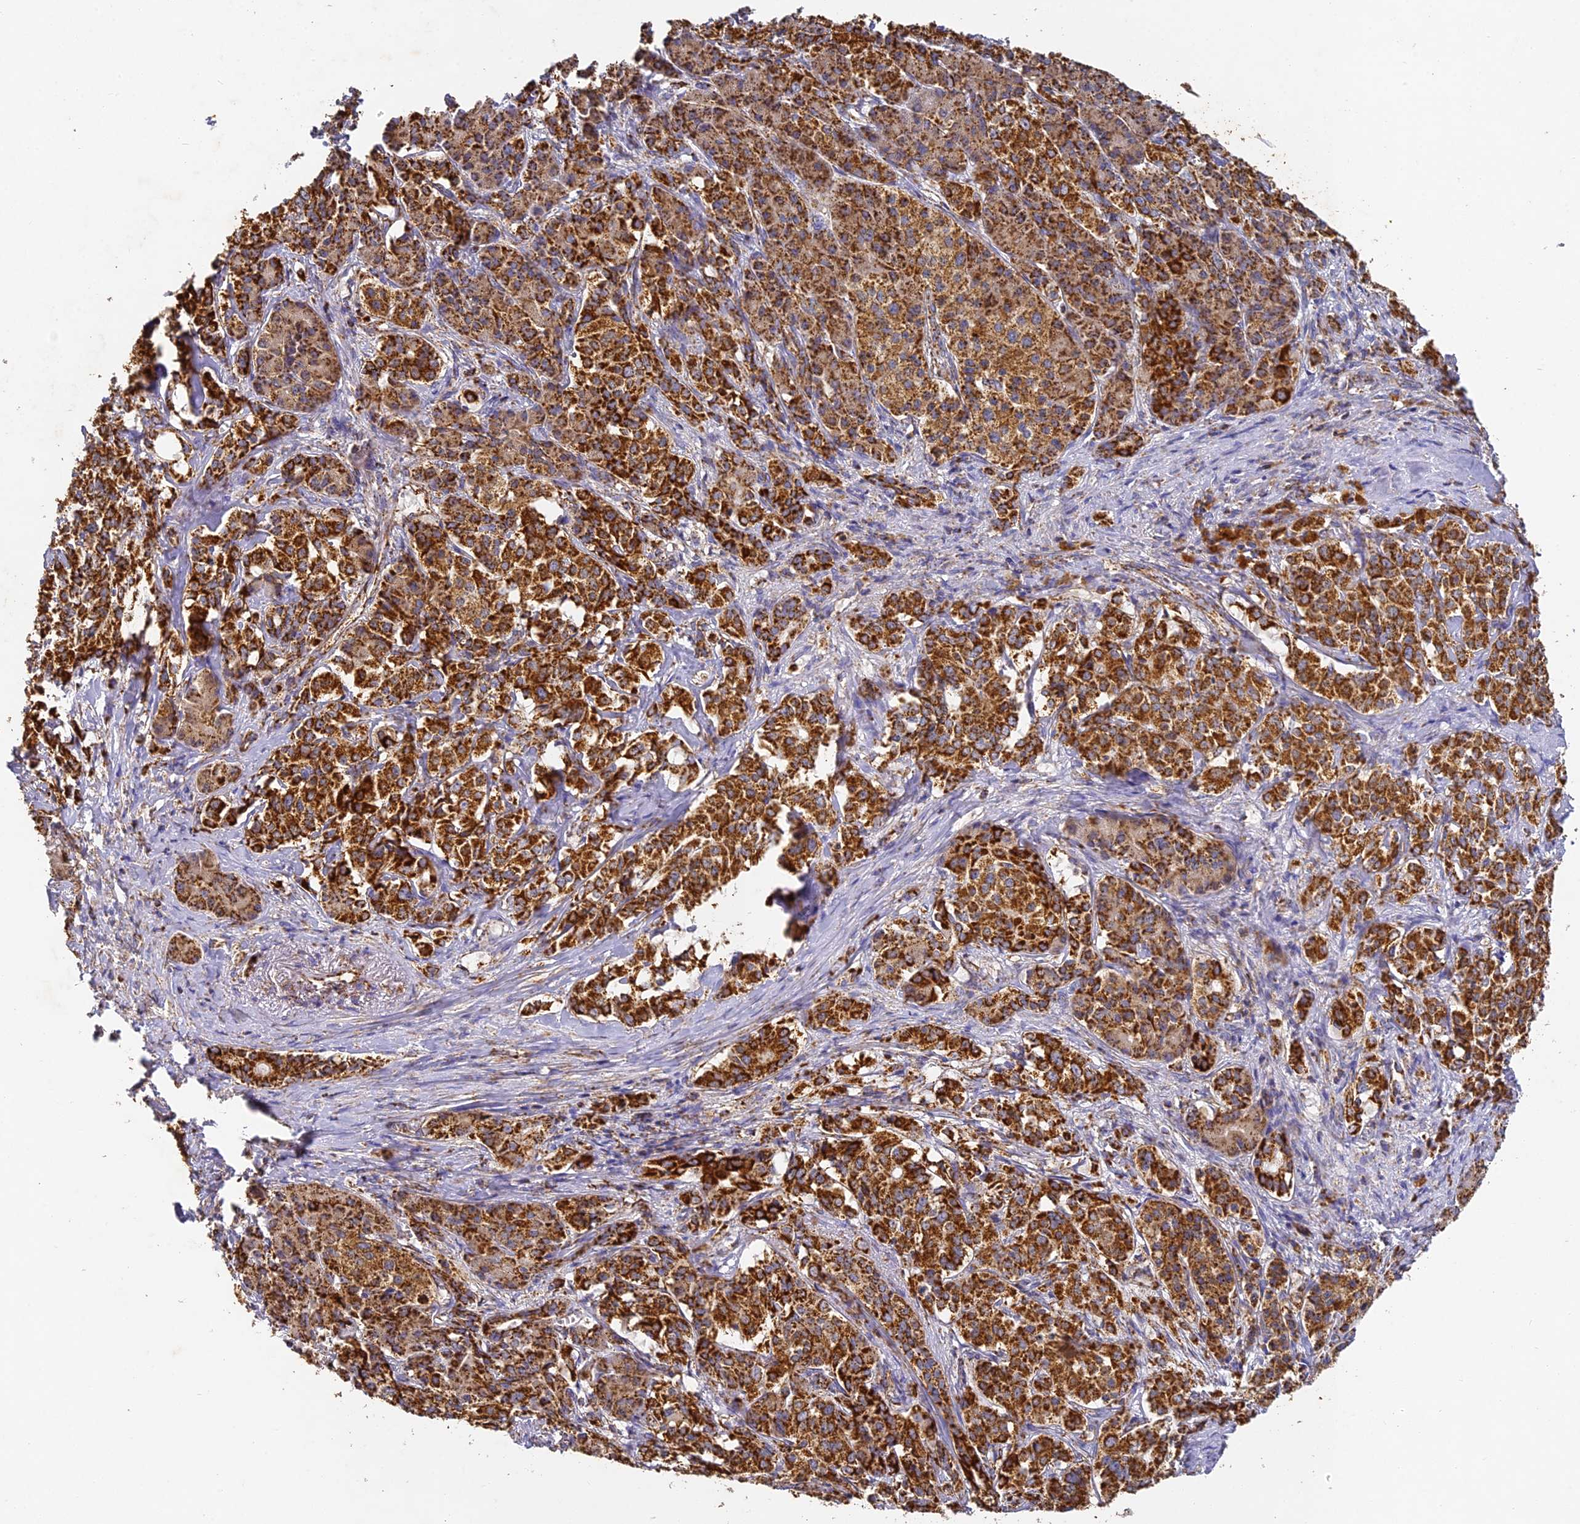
{"staining": {"intensity": "strong", "quantity": ">75%", "location": "cytoplasmic/membranous"}, "tissue": "pancreatic cancer", "cell_type": "Tumor cells", "image_type": "cancer", "snomed": [{"axis": "morphology", "description": "Adenocarcinoma, NOS"}, {"axis": "topography", "description": "Pancreas"}], "caption": "Adenocarcinoma (pancreatic) tissue displays strong cytoplasmic/membranous positivity in about >75% of tumor cells, visualized by immunohistochemistry.", "gene": "DONSON", "patient": {"sex": "female", "age": 74}}